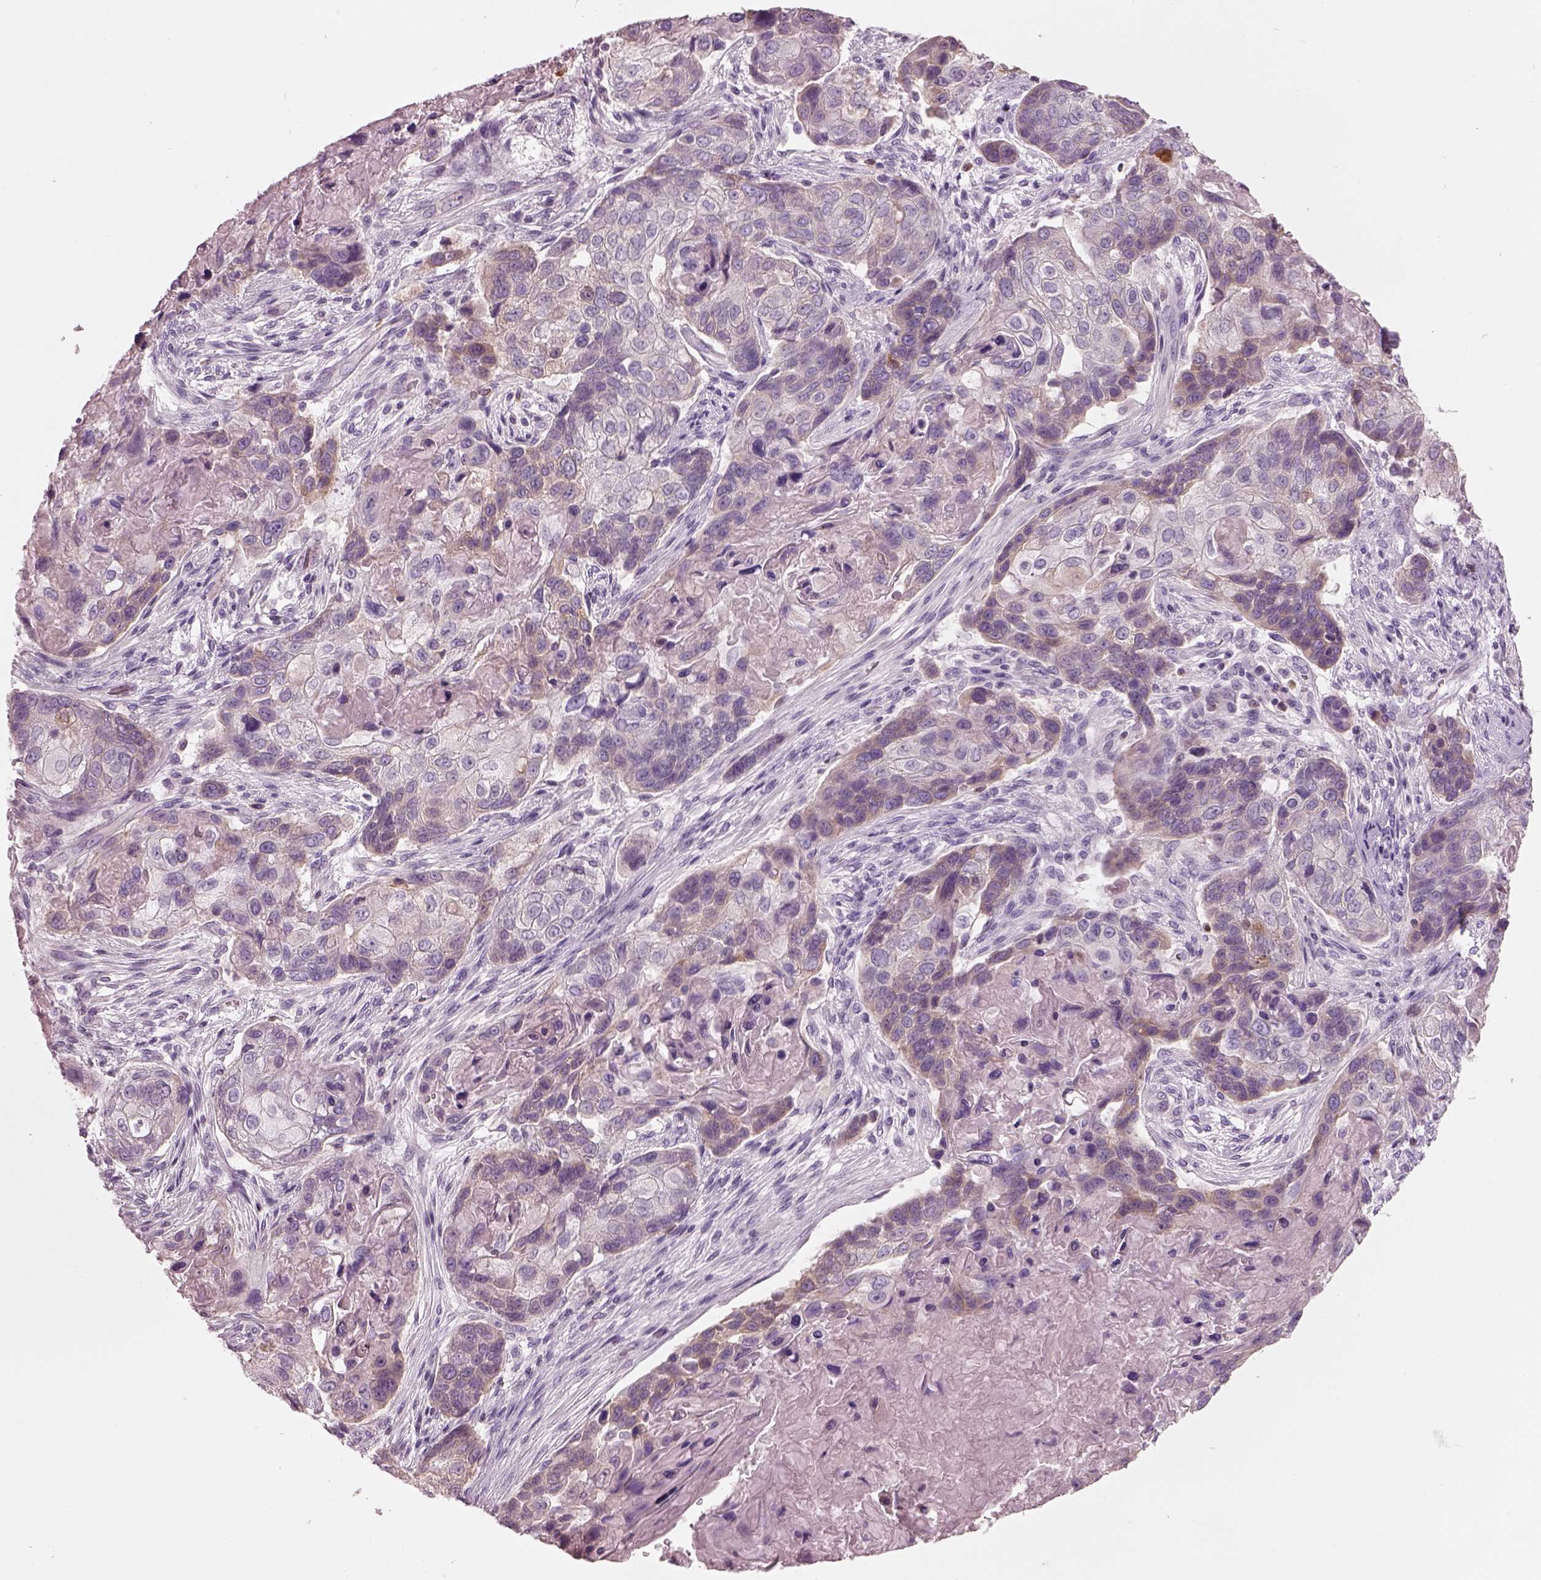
{"staining": {"intensity": "negative", "quantity": "none", "location": "none"}, "tissue": "lung cancer", "cell_type": "Tumor cells", "image_type": "cancer", "snomed": [{"axis": "morphology", "description": "Squamous cell carcinoma, NOS"}, {"axis": "topography", "description": "Lung"}], "caption": "Immunohistochemical staining of human lung cancer reveals no significant staining in tumor cells.", "gene": "SLC27A2", "patient": {"sex": "male", "age": 69}}